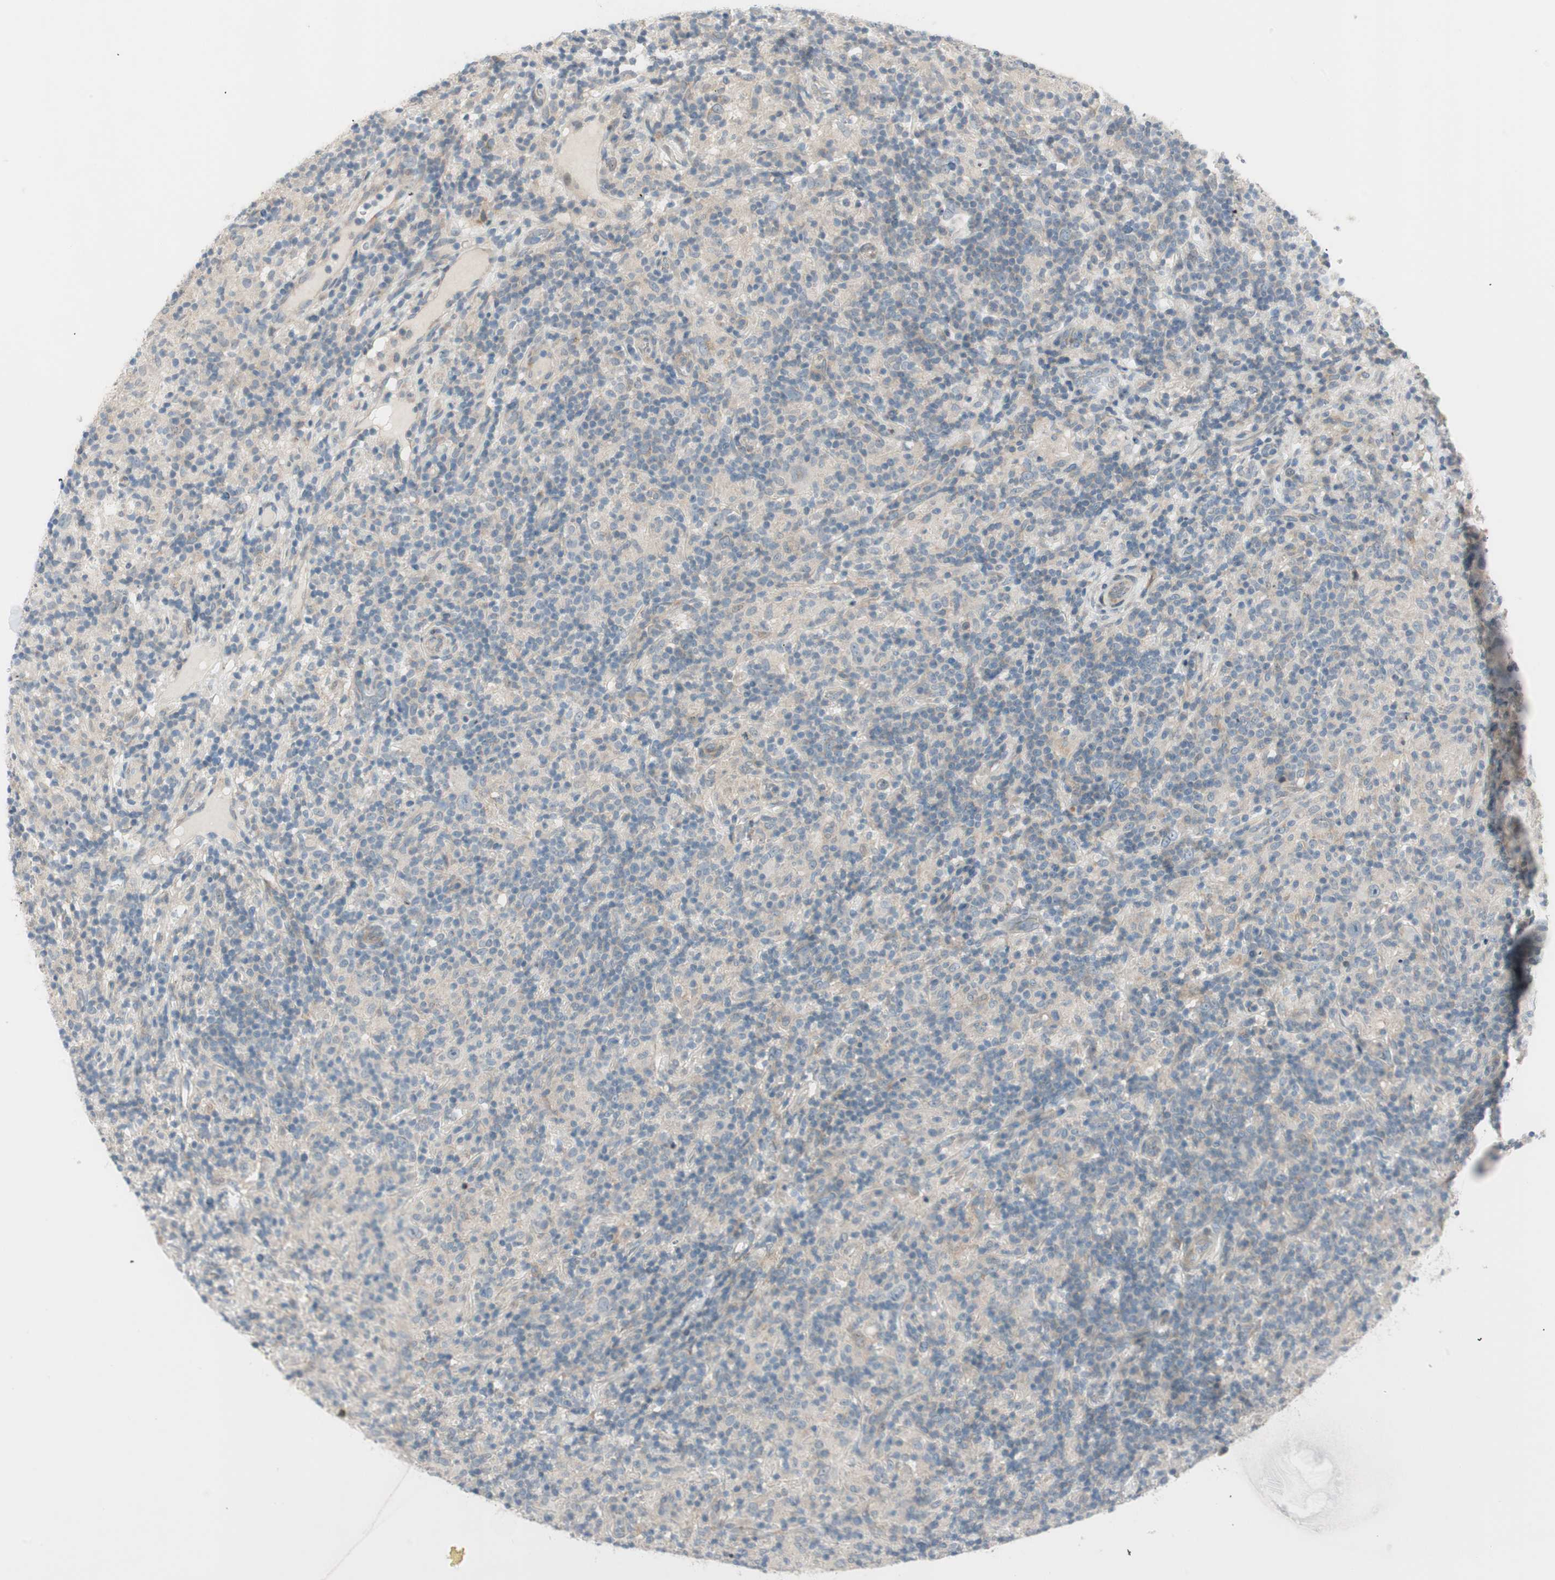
{"staining": {"intensity": "weak", "quantity": "<25%", "location": "cytoplasmic/membranous"}, "tissue": "lymphoma", "cell_type": "Tumor cells", "image_type": "cancer", "snomed": [{"axis": "morphology", "description": "Hodgkin's disease, NOS"}, {"axis": "topography", "description": "Lymph node"}], "caption": "Immunohistochemistry image of human Hodgkin's disease stained for a protein (brown), which reveals no staining in tumor cells. (Immunohistochemistry (ihc), brightfield microscopy, high magnification).", "gene": "CGRRF1", "patient": {"sex": "male", "age": 70}}